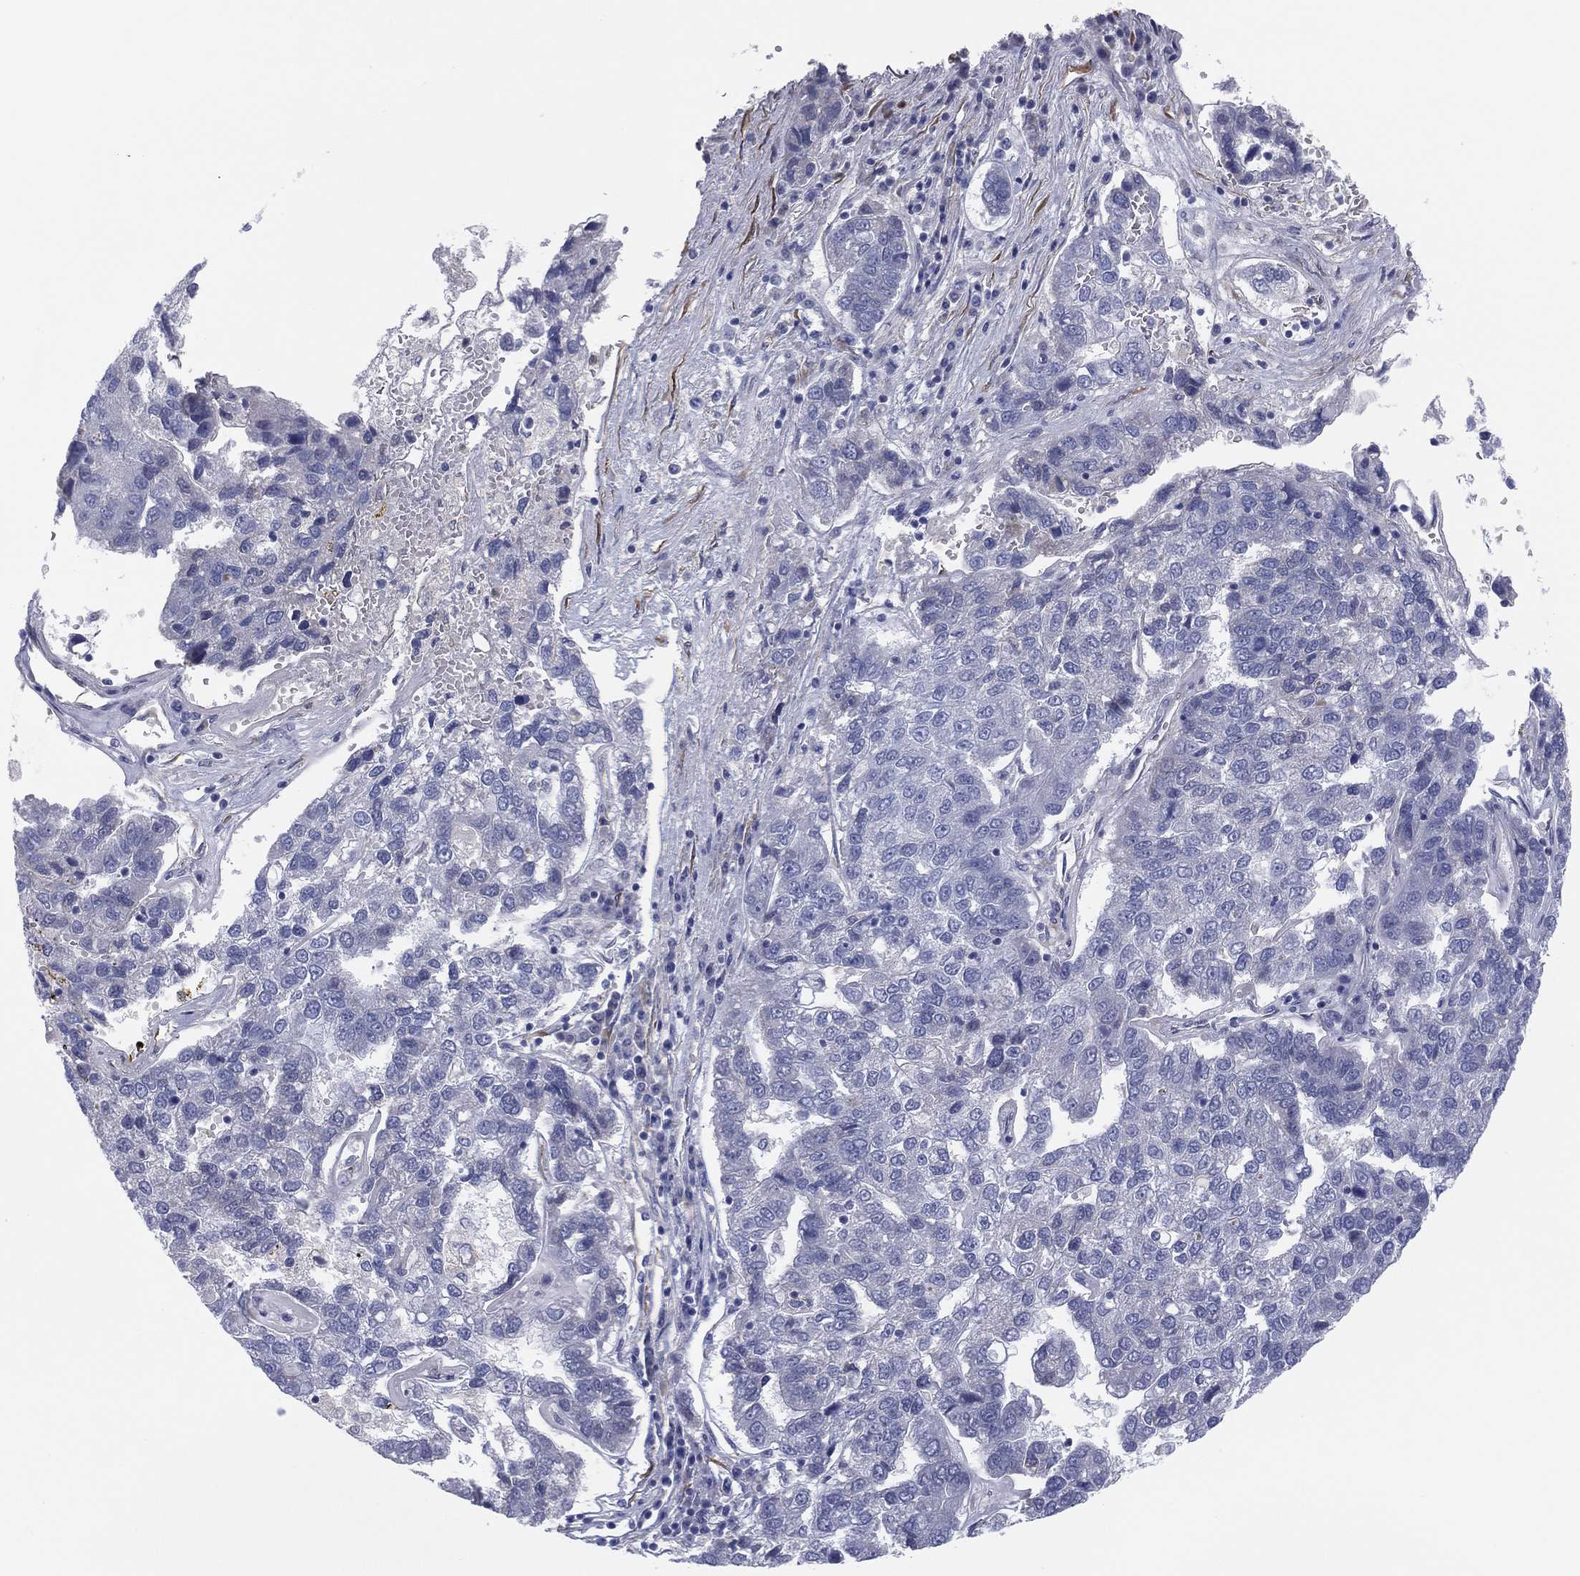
{"staining": {"intensity": "negative", "quantity": "none", "location": "none"}, "tissue": "pancreatic cancer", "cell_type": "Tumor cells", "image_type": "cancer", "snomed": [{"axis": "morphology", "description": "Adenocarcinoma, NOS"}, {"axis": "topography", "description": "Pancreas"}], "caption": "Micrograph shows no significant protein staining in tumor cells of adenocarcinoma (pancreatic).", "gene": "MLF1", "patient": {"sex": "female", "age": 61}}